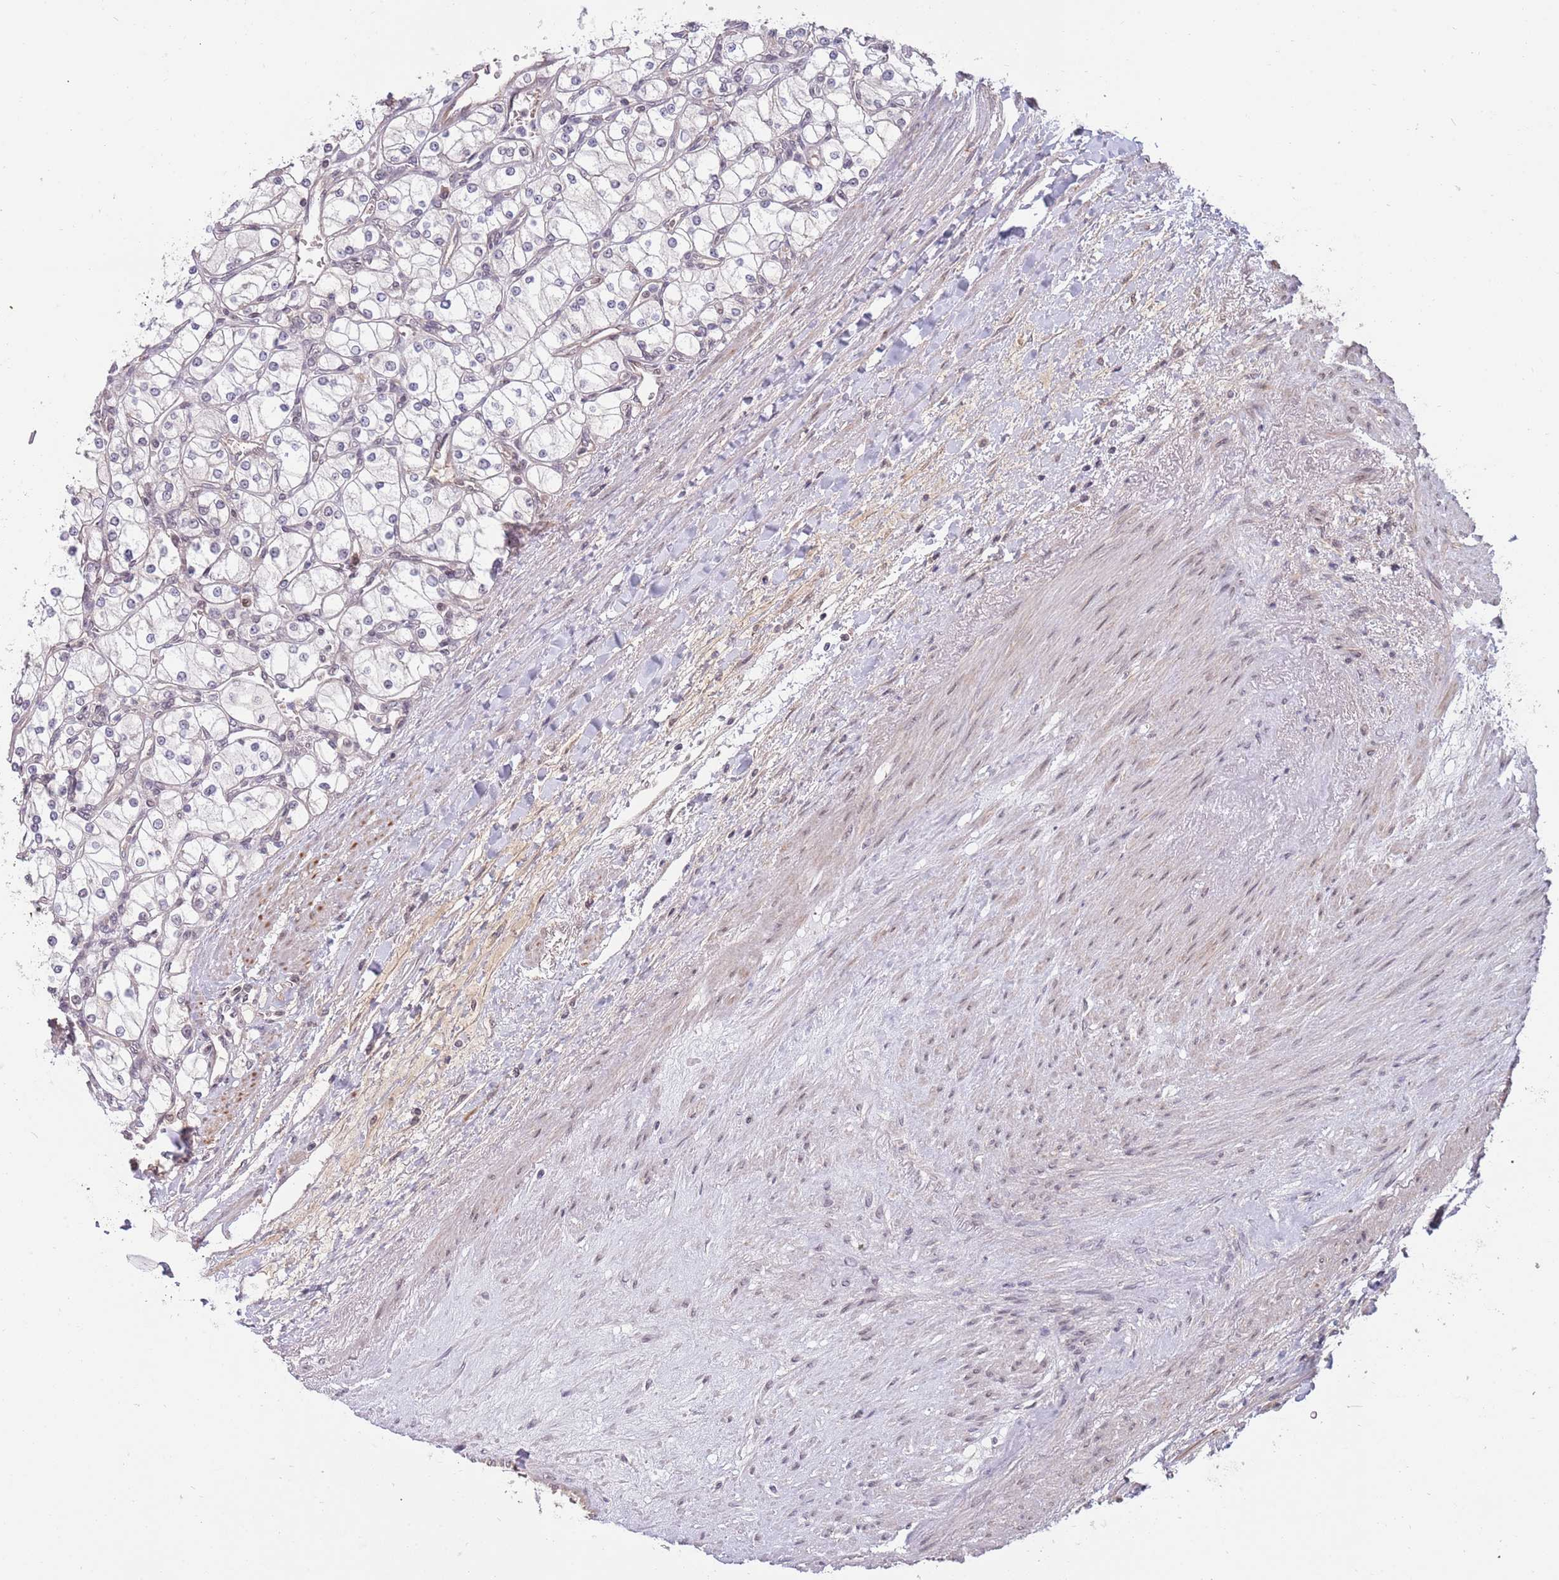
{"staining": {"intensity": "negative", "quantity": "none", "location": "none"}, "tissue": "renal cancer", "cell_type": "Tumor cells", "image_type": "cancer", "snomed": [{"axis": "morphology", "description": "Adenocarcinoma, NOS"}, {"axis": "topography", "description": "Kidney"}], "caption": "Renal adenocarcinoma was stained to show a protein in brown. There is no significant expression in tumor cells. (Stains: DAB (3,3'-diaminobenzidine) immunohistochemistry (IHC) with hematoxylin counter stain, Microscopy: brightfield microscopy at high magnification).", "gene": "ZBTB7A", "patient": {"sex": "male", "age": 80}}